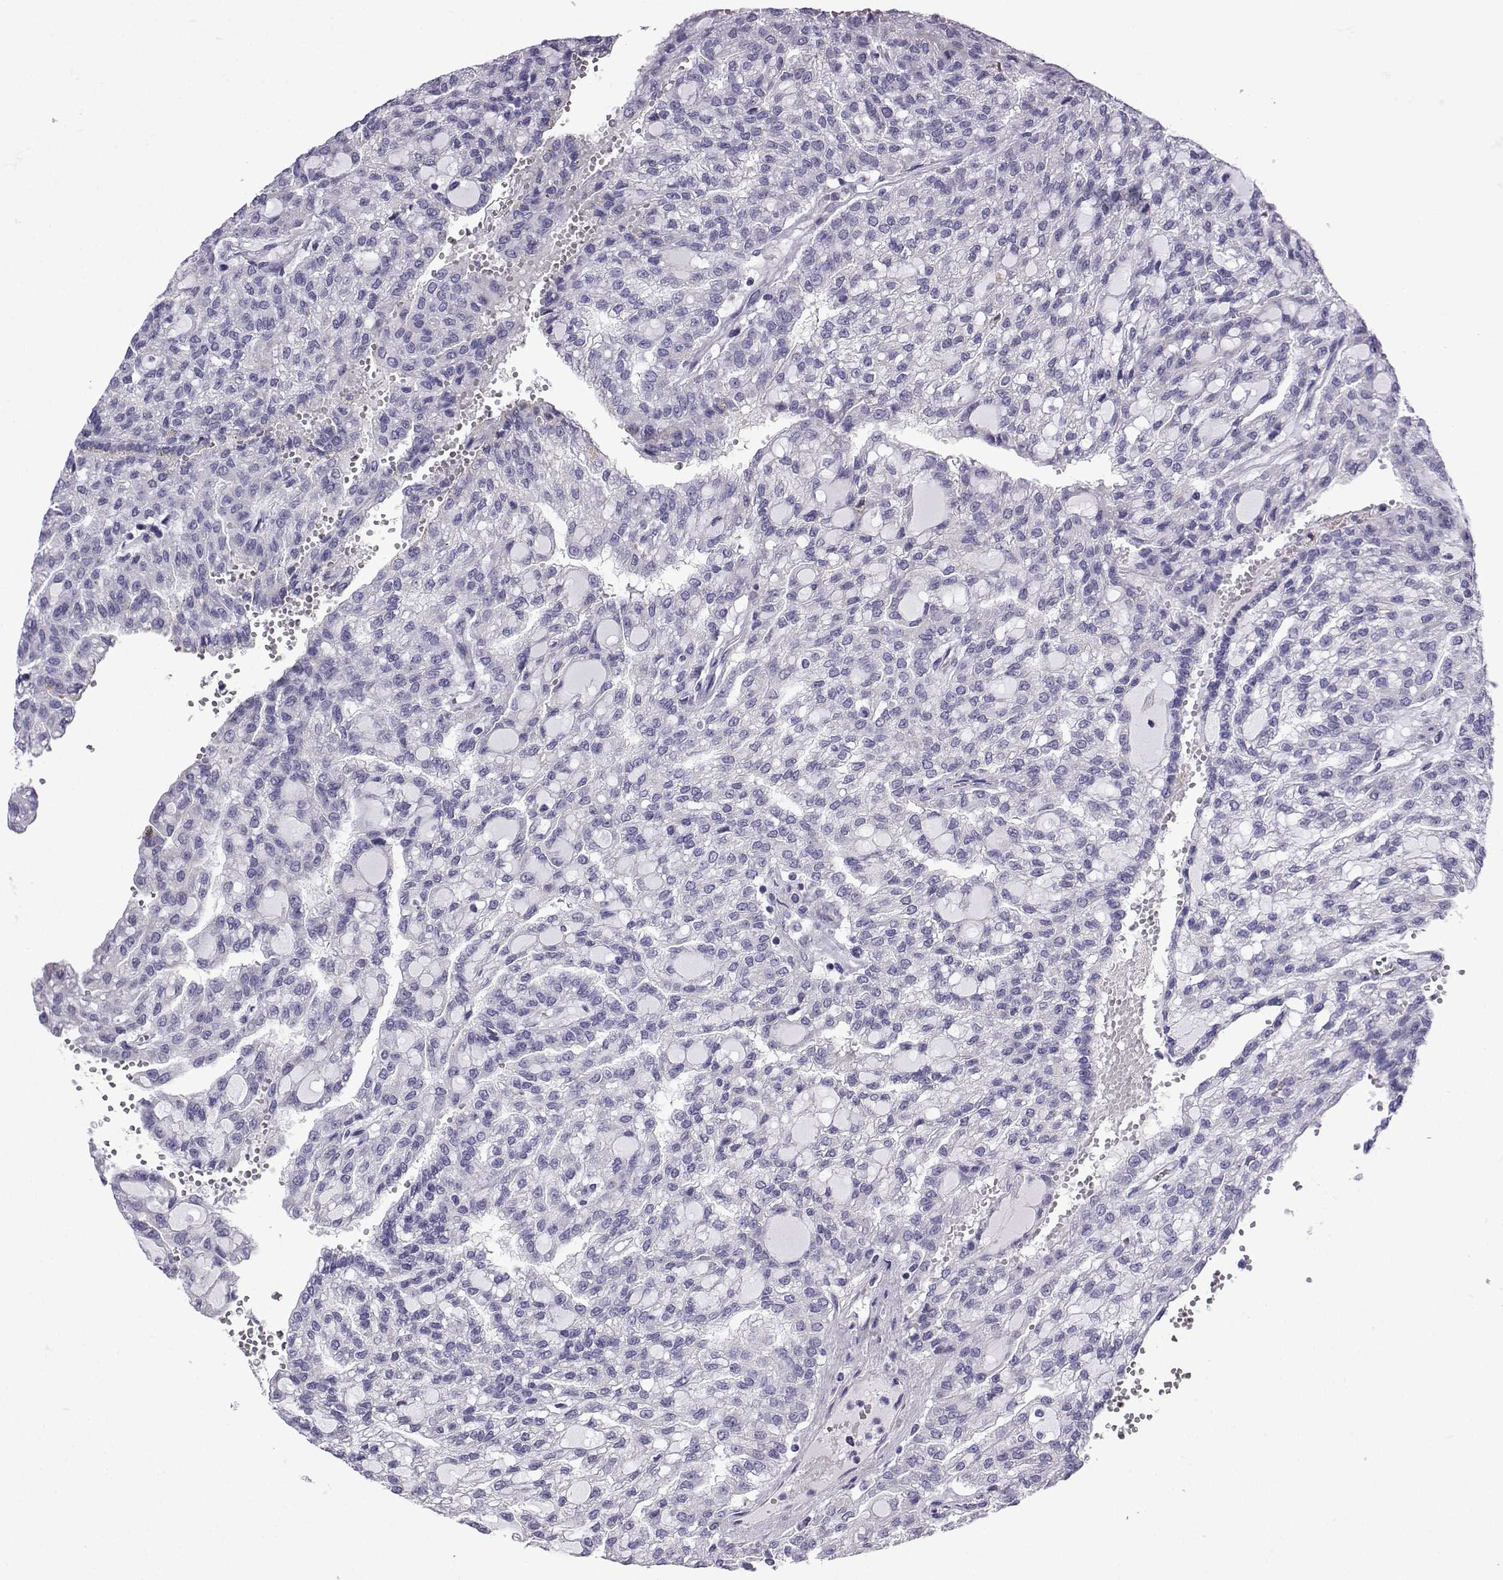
{"staining": {"intensity": "negative", "quantity": "none", "location": "none"}, "tissue": "renal cancer", "cell_type": "Tumor cells", "image_type": "cancer", "snomed": [{"axis": "morphology", "description": "Adenocarcinoma, NOS"}, {"axis": "topography", "description": "Kidney"}], "caption": "High power microscopy photomicrograph of an immunohistochemistry (IHC) image of adenocarcinoma (renal), revealing no significant positivity in tumor cells.", "gene": "ACRBP", "patient": {"sex": "male", "age": 63}}